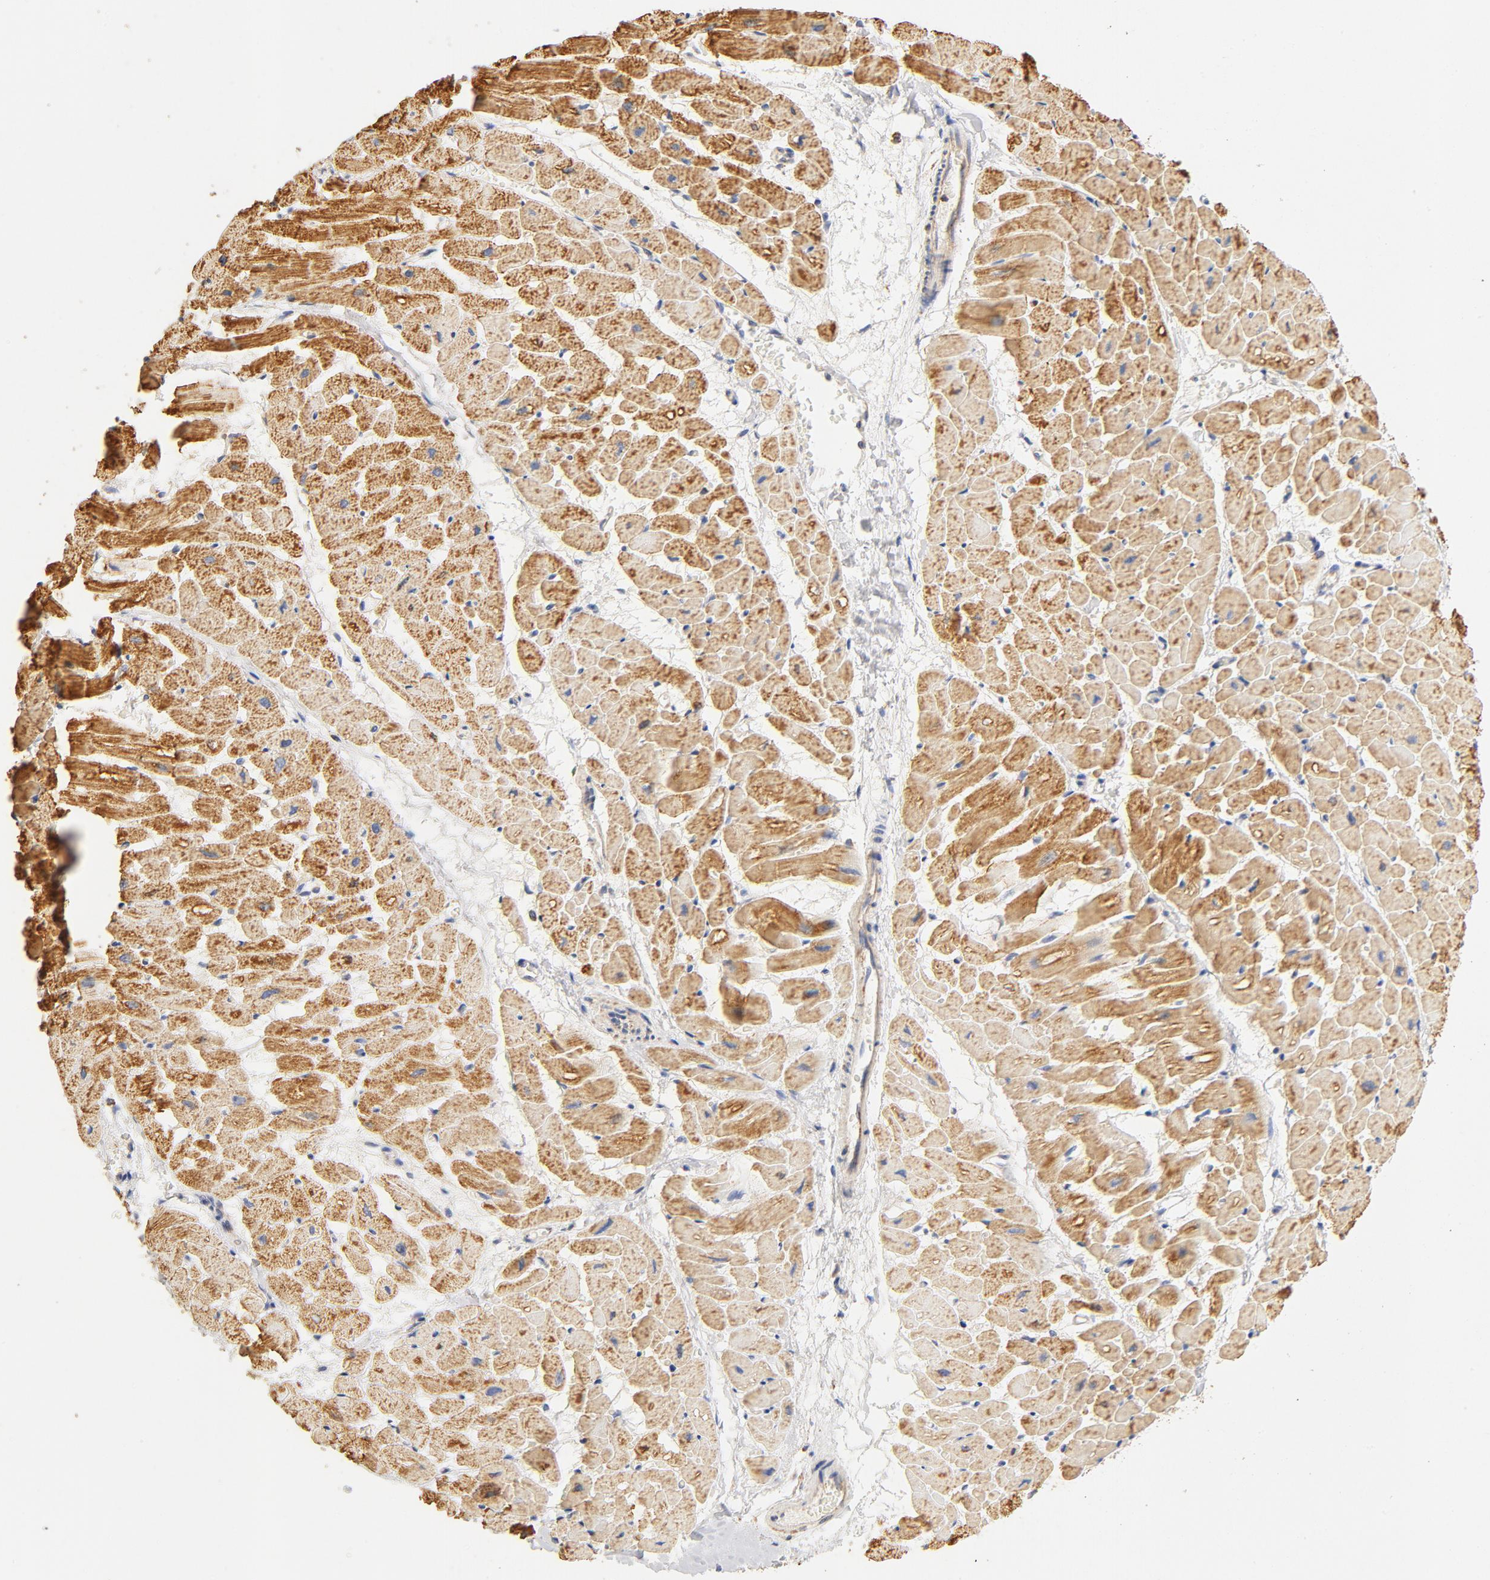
{"staining": {"intensity": "strong", "quantity": ">75%", "location": "cytoplasmic/membranous"}, "tissue": "heart muscle", "cell_type": "Cardiomyocytes", "image_type": "normal", "snomed": [{"axis": "morphology", "description": "Normal tissue, NOS"}, {"axis": "topography", "description": "Heart"}], "caption": "The image shows a brown stain indicating the presence of a protein in the cytoplasmic/membranous of cardiomyocytes in heart muscle.", "gene": "COX4I1", "patient": {"sex": "male", "age": 45}}